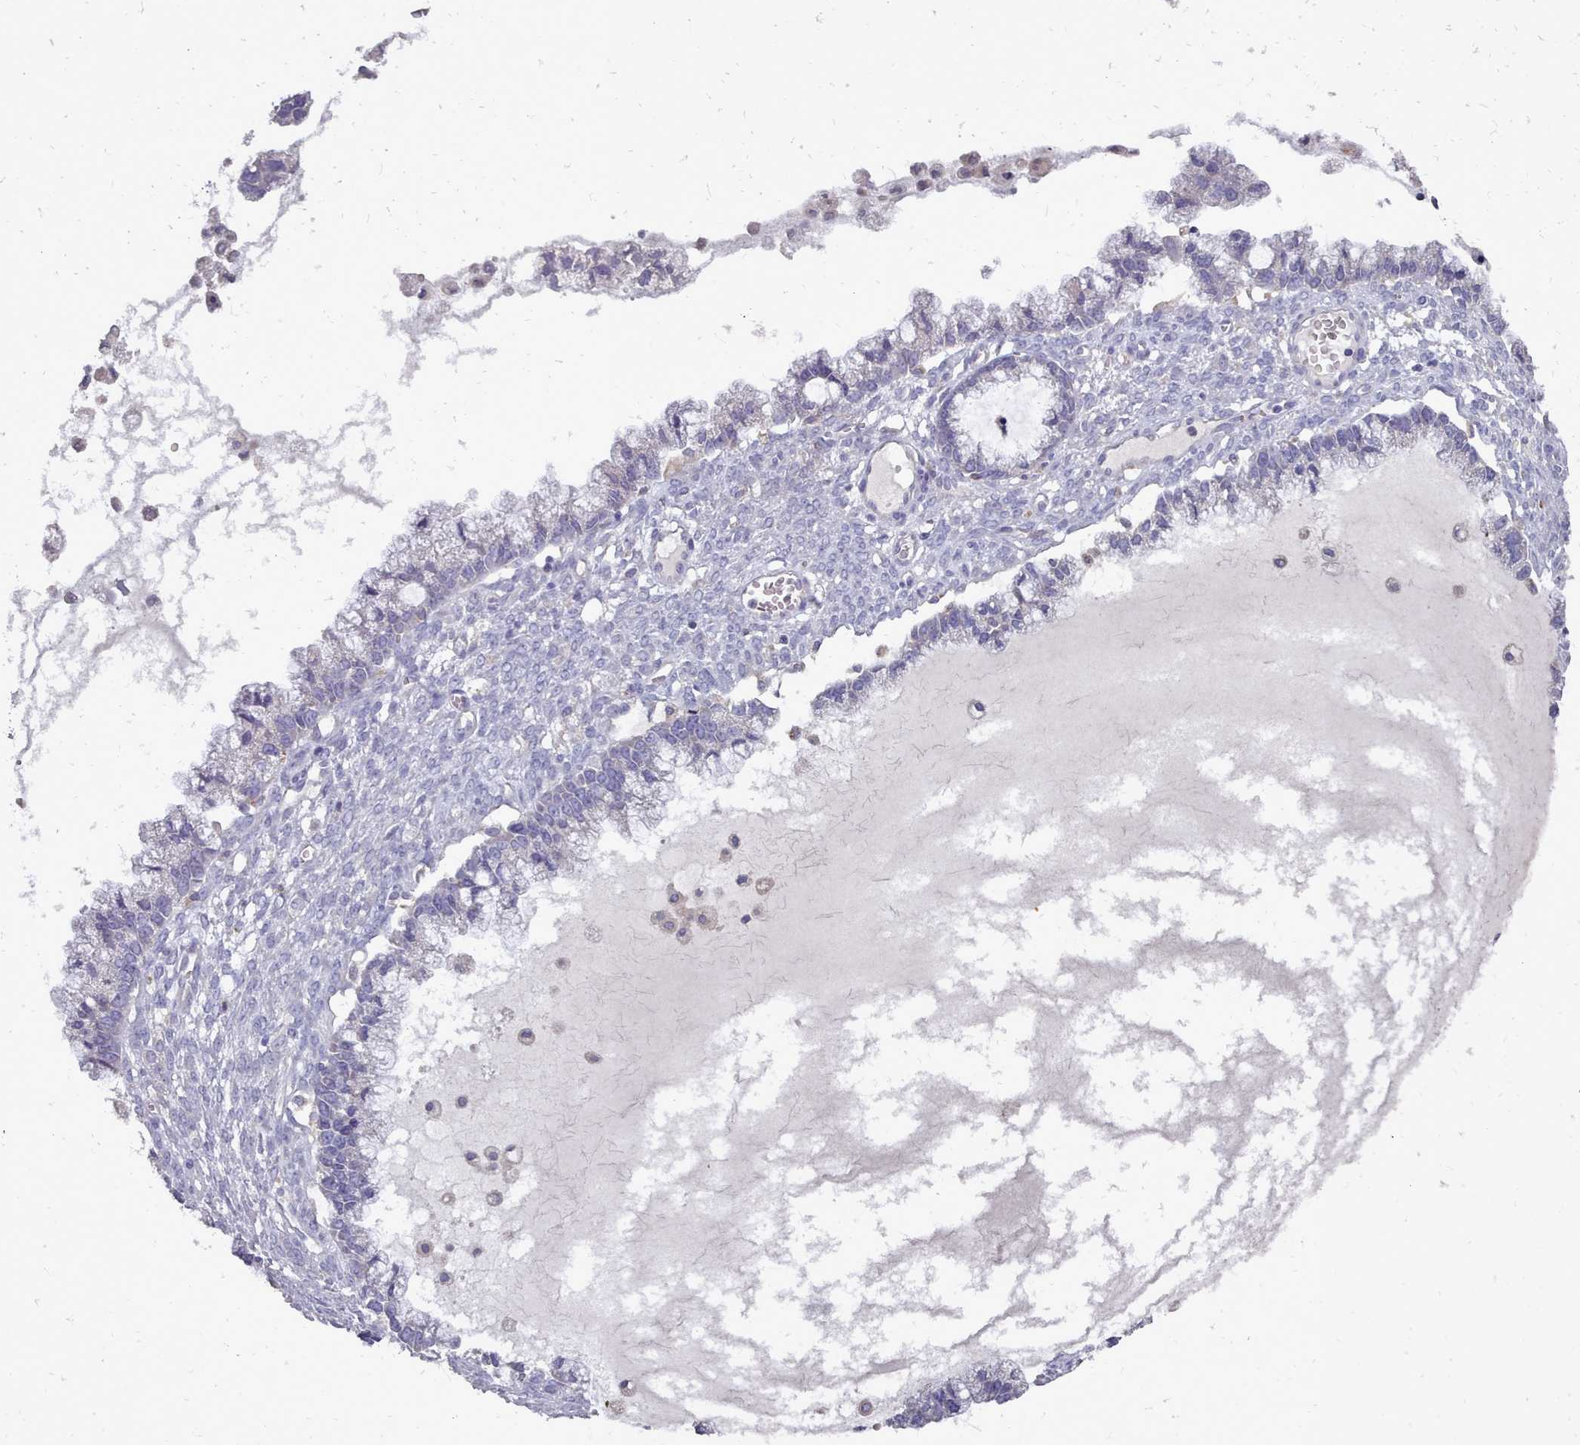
{"staining": {"intensity": "negative", "quantity": "none", "location": "none"}, "tissue": "ovarian cancer", "cell_type": "Tumor cells", "image_type": "cancer", "snomed": [{"axis": "morphology", "description": "Cystadenocarcinoma, mucinous, NOS"}, {"axis": "topography", "description": "Ovary"}], "caption": "DAB immunohistochemical staining of ovarian cancer shows no significant staining in tumor cells.", "gene": "OTULINL", "patient": {"sex": "female", "age": 72}}